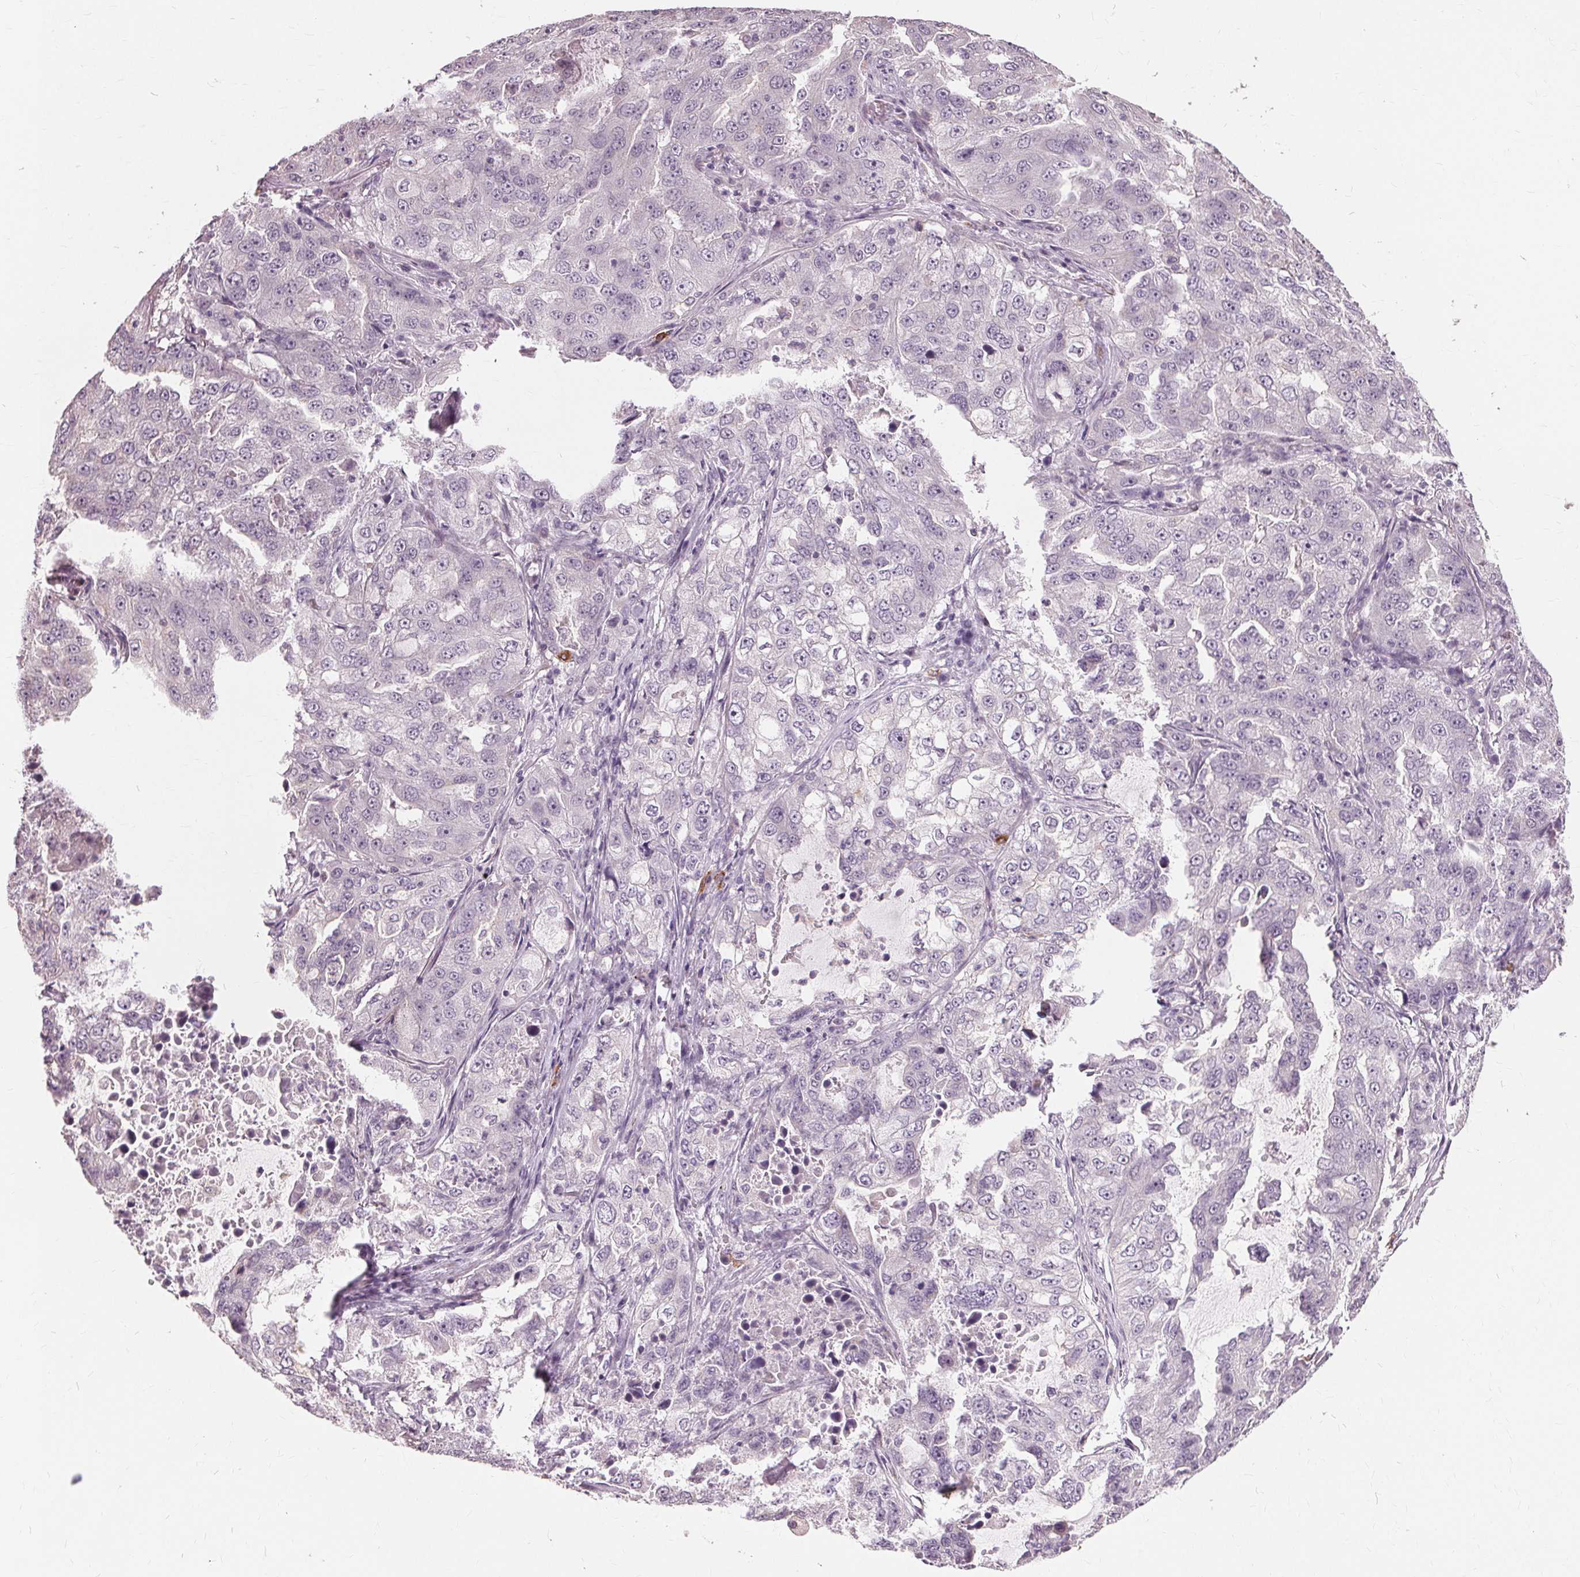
{"staining": {"intensity": "negative", "quantity": "none", "location": "none"}, "tissue": "lung cancer", "cell_type": "Tumor cells", "image_type": "cancer", "snomed": [{"axis": "morphology", "description": "Adenocarcinoma, NOS"}, {"axis": "topography", "description": "Lung"}], "caption": "This is a photomicrograph of IHC staining of lung adenocarcinoma, which shows no expression in tumor cells.", "gene": "SIGLEC6", "patient": {"sex": "female", "age": 61}}